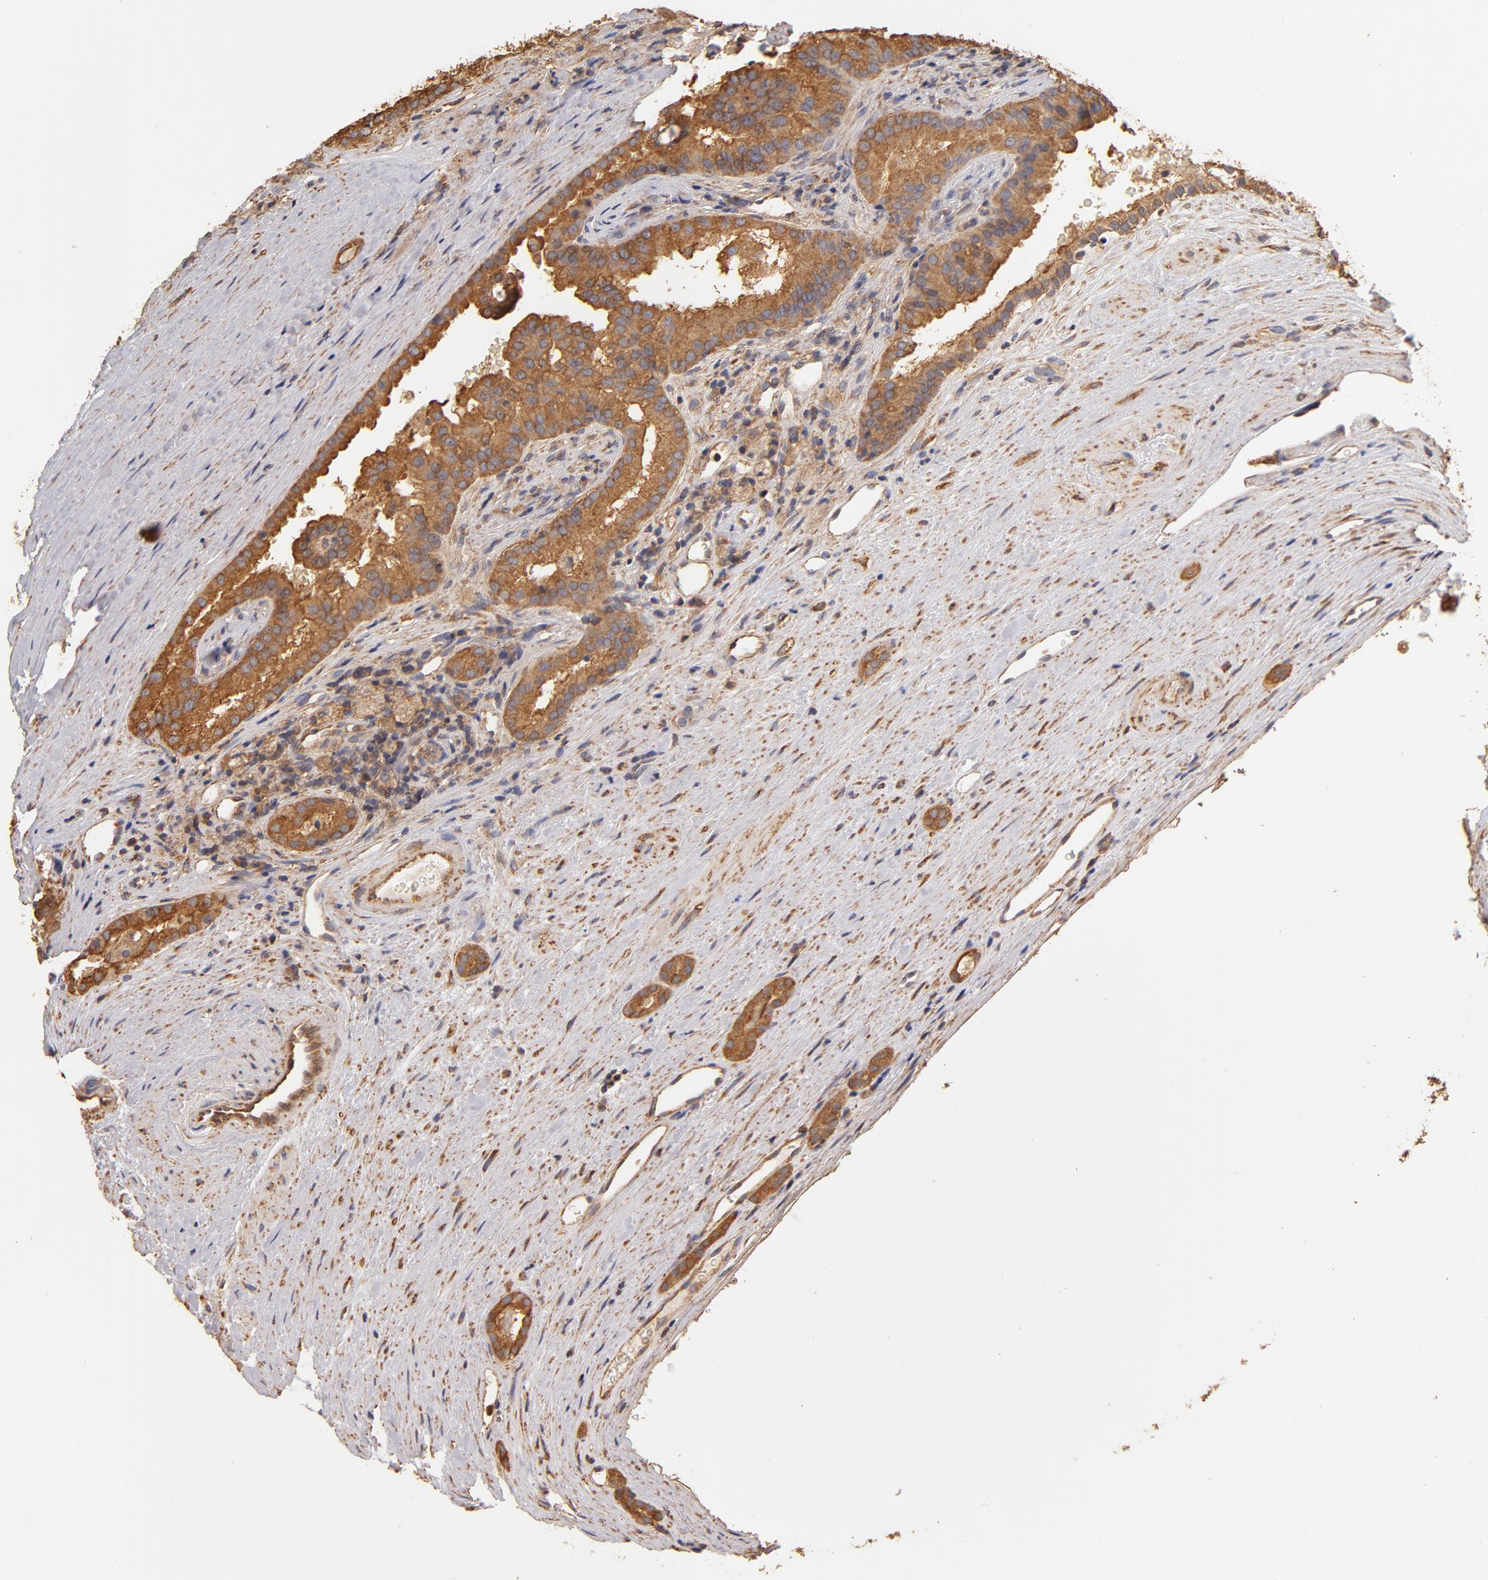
{"staining": {"intensity": "moderate", "quantity": ">75%", "location": "cytoplasmic/membranous"}, "tissue": "renal cancer", "cell_type": "Tumor cells", "image_type": "cancer", "snomed": [{"axis": "morphology", "description": "Adenocarcinoma, NOS"}, {"axis": "topography", "description": "Kidney"}], "caption": "Protein staining displays moderate cytoplasmic/membranous expression in about >75% of tumor cells in renal cancer (adenocarcinoma).", "gene": "FCMR", "patient": {"sex": "male", "age": 61}}